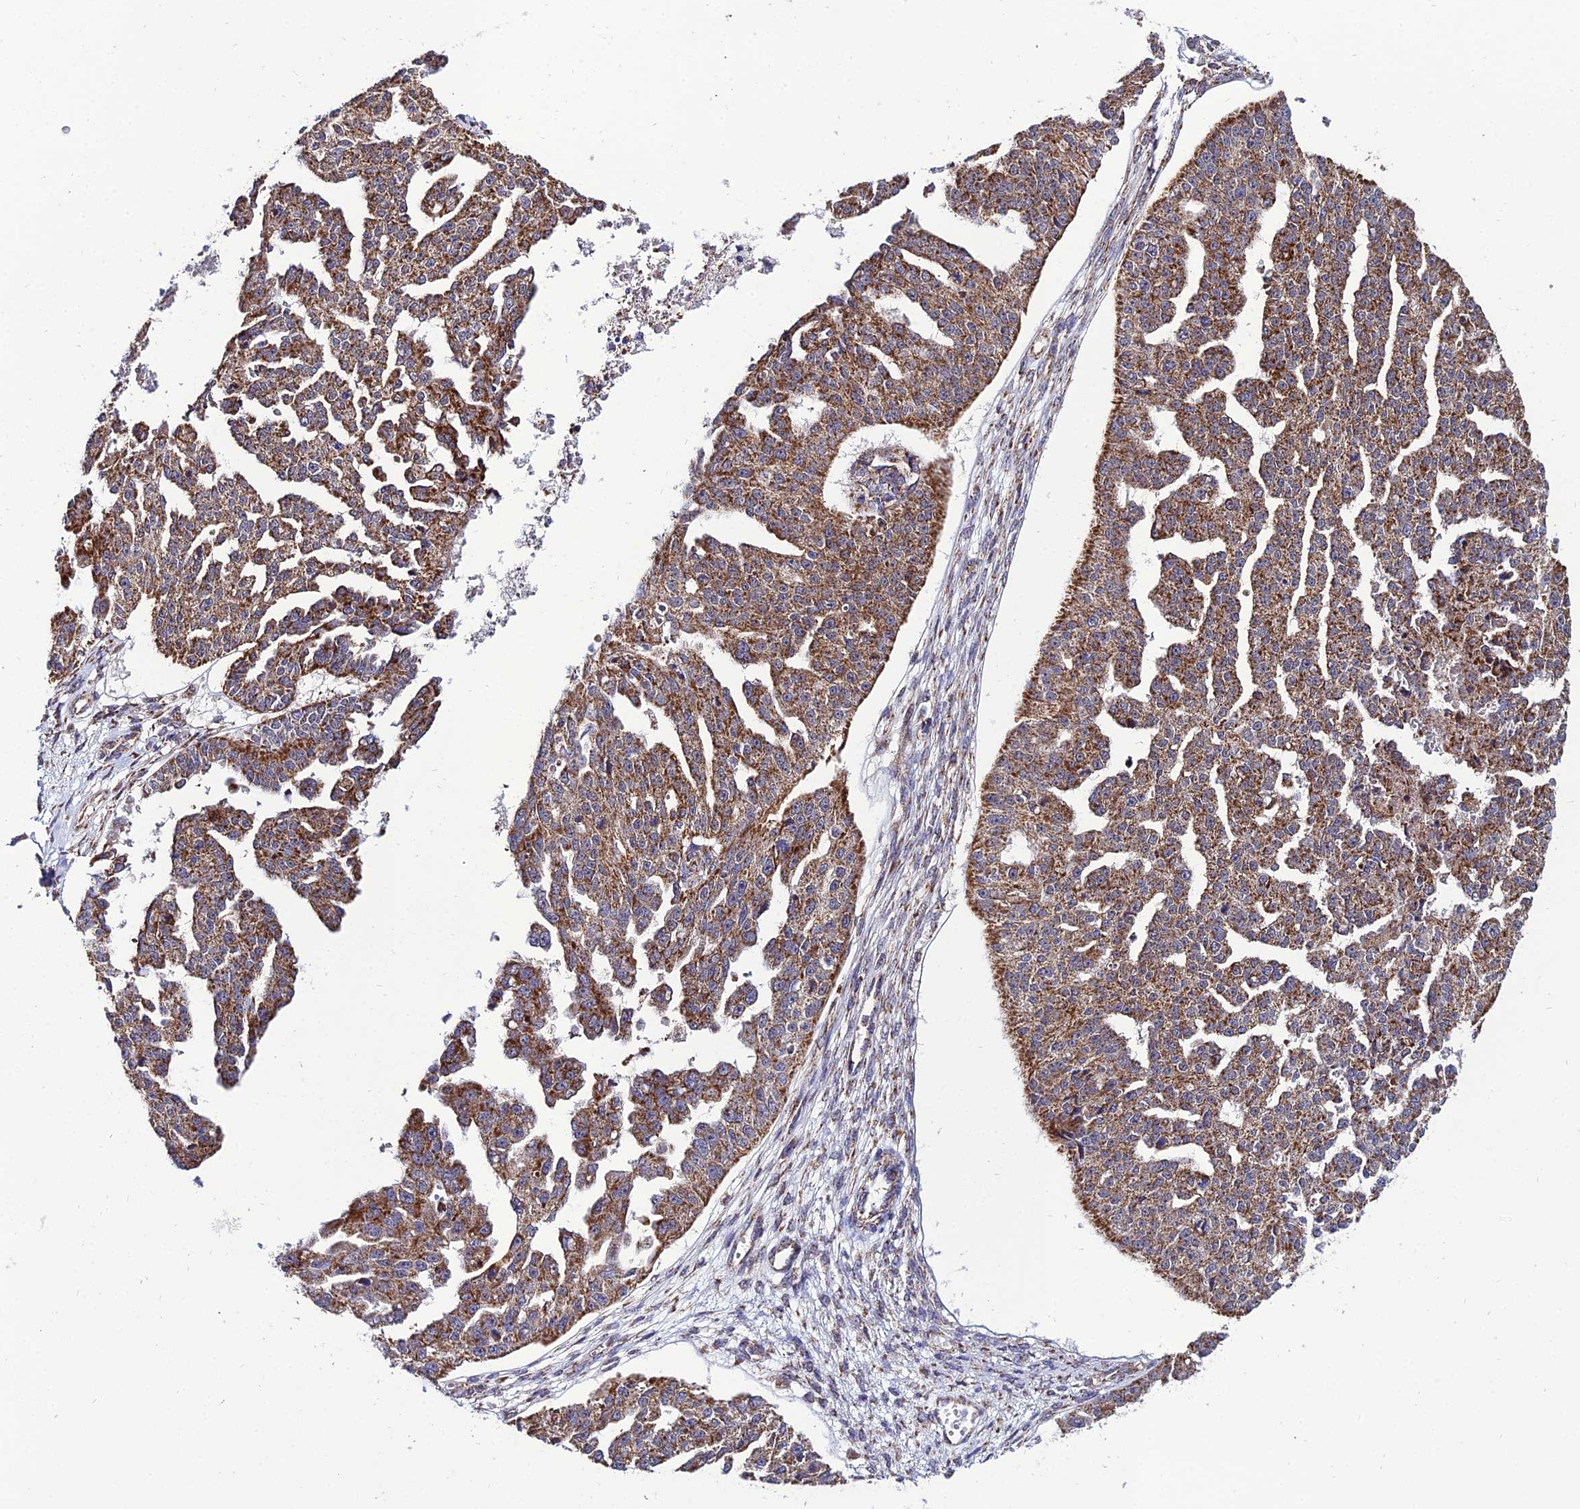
{"staining": {"intensity": "moderate", "quantity": ">75%", "location": "cytoplasmic/membranous"}, "tissue": "ovarian cancer", "cell_type": "Tumor cells", "image_type": "cancer", "snomed": [{"axis": "morphology", "description": "Cystadenocarcinoma, serous, NOS"}, {"axis": "topography", "description": "Ovary"}], "caption": "IHC histopathology image of serous cystadenocarcinoma (ovarian) stained for a protein (brown), which shows medium levels of moderate cytoplasmic/membranous expression in about >75% of tumor cells.", "gene": "PSMD2", "patient": {"sex": "female", "age": 58}}